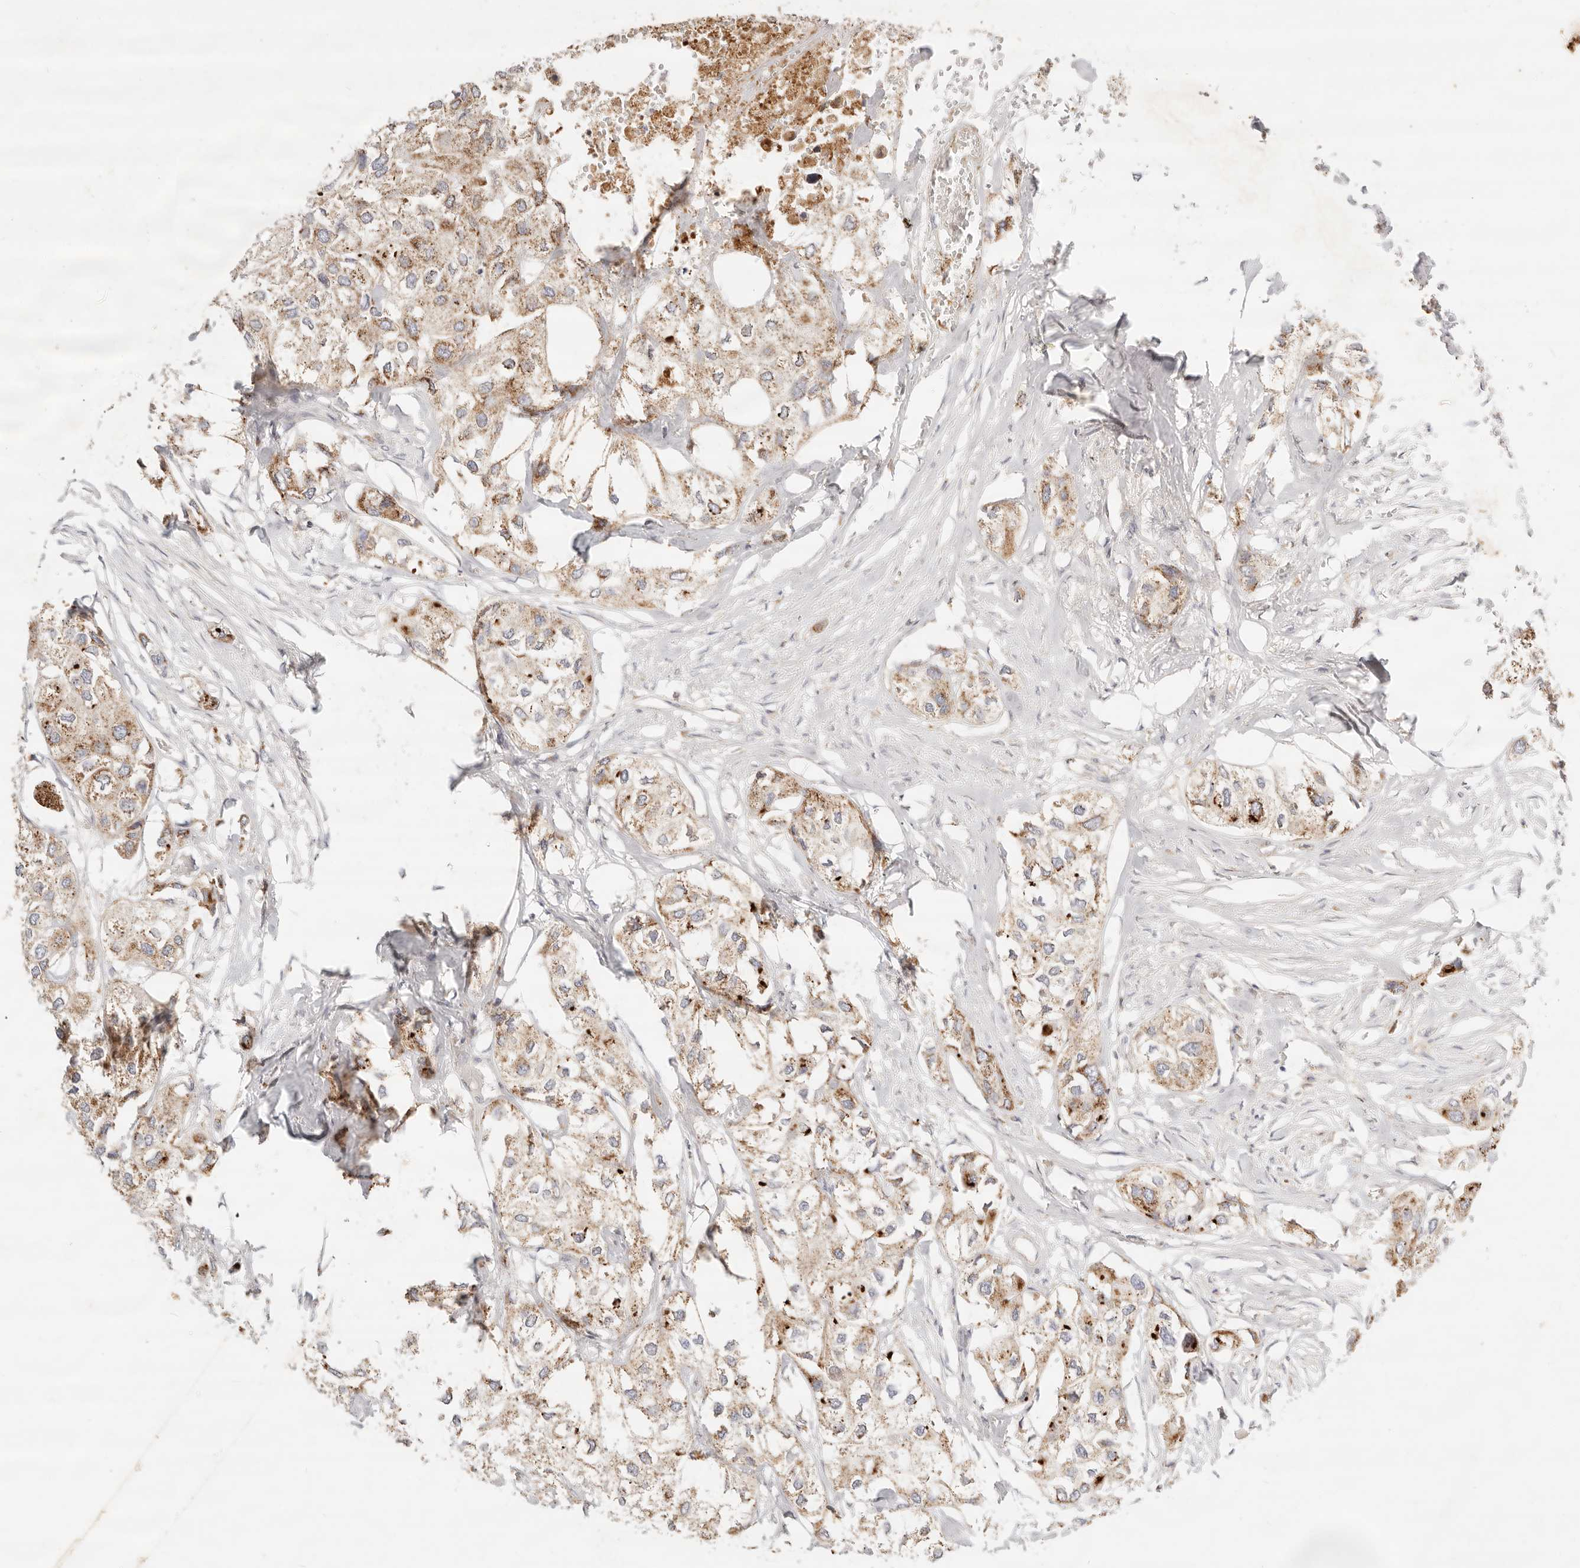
{"staining": {"intensity": "moderate", "quantity": ">75%", "location": "cytoplasmic/membranous"}, "tissue": "urothelial cancer", "cell_type": "Tumor cells", "image_type": "cancer", "snomed": [{"axis": "morphology", "description": "Urothelial carcinoma, High grade"}, {"axis": "topography", "description": "Urinary bladder"}], "caption": "Protein staining by immunohistochemistry (IHC) demonstrates moderate cytoplasmic/membranous staining in approximately >75% of tumor cells in high-grade urothelial carcinoma.", "gene": "ACOX1", "patient": {"sex": "male", "age": 64}}